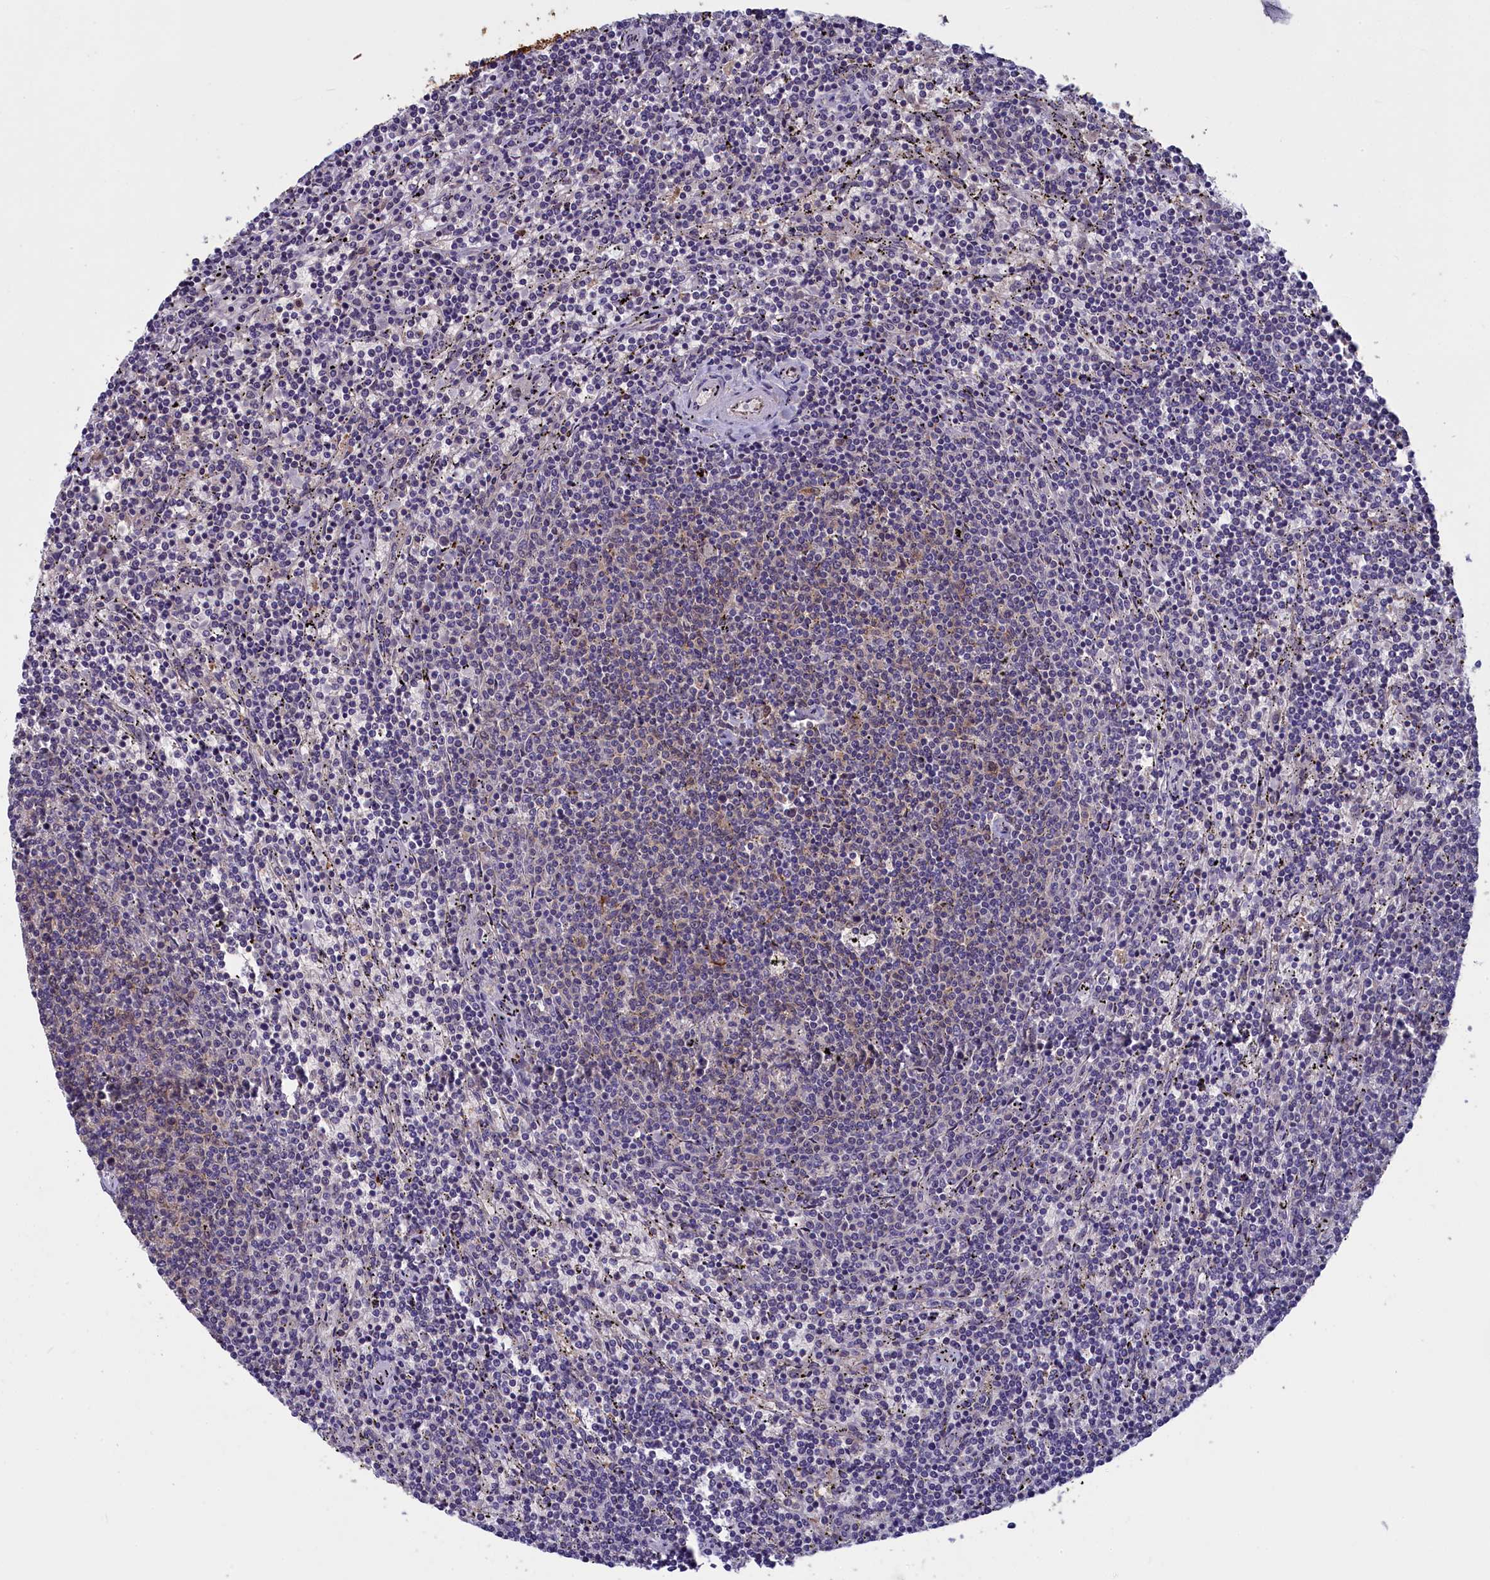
{"staining": {"intensity": "moderate", "quantity": "<25%", "location": "cytoplasmic/membranous,nuclear"}, "tissue": "lymphoma", "cell_type": "Tumor cells", "image_type": "cancer", "snomed": [{"axis": "morphology", "description": "Malignant lymphoma, non-Hodgkin's type, Low grade"}, {"axis": "topography", "description": "Spleen"}], "caption": "An image of human lymphoma stained for a protein reveals moderate cytoplasmic/membranous and nuclear brown staining in tumor cells.", "gene": "UCHL3", "patient": {"sex": "female", "age": 50}}